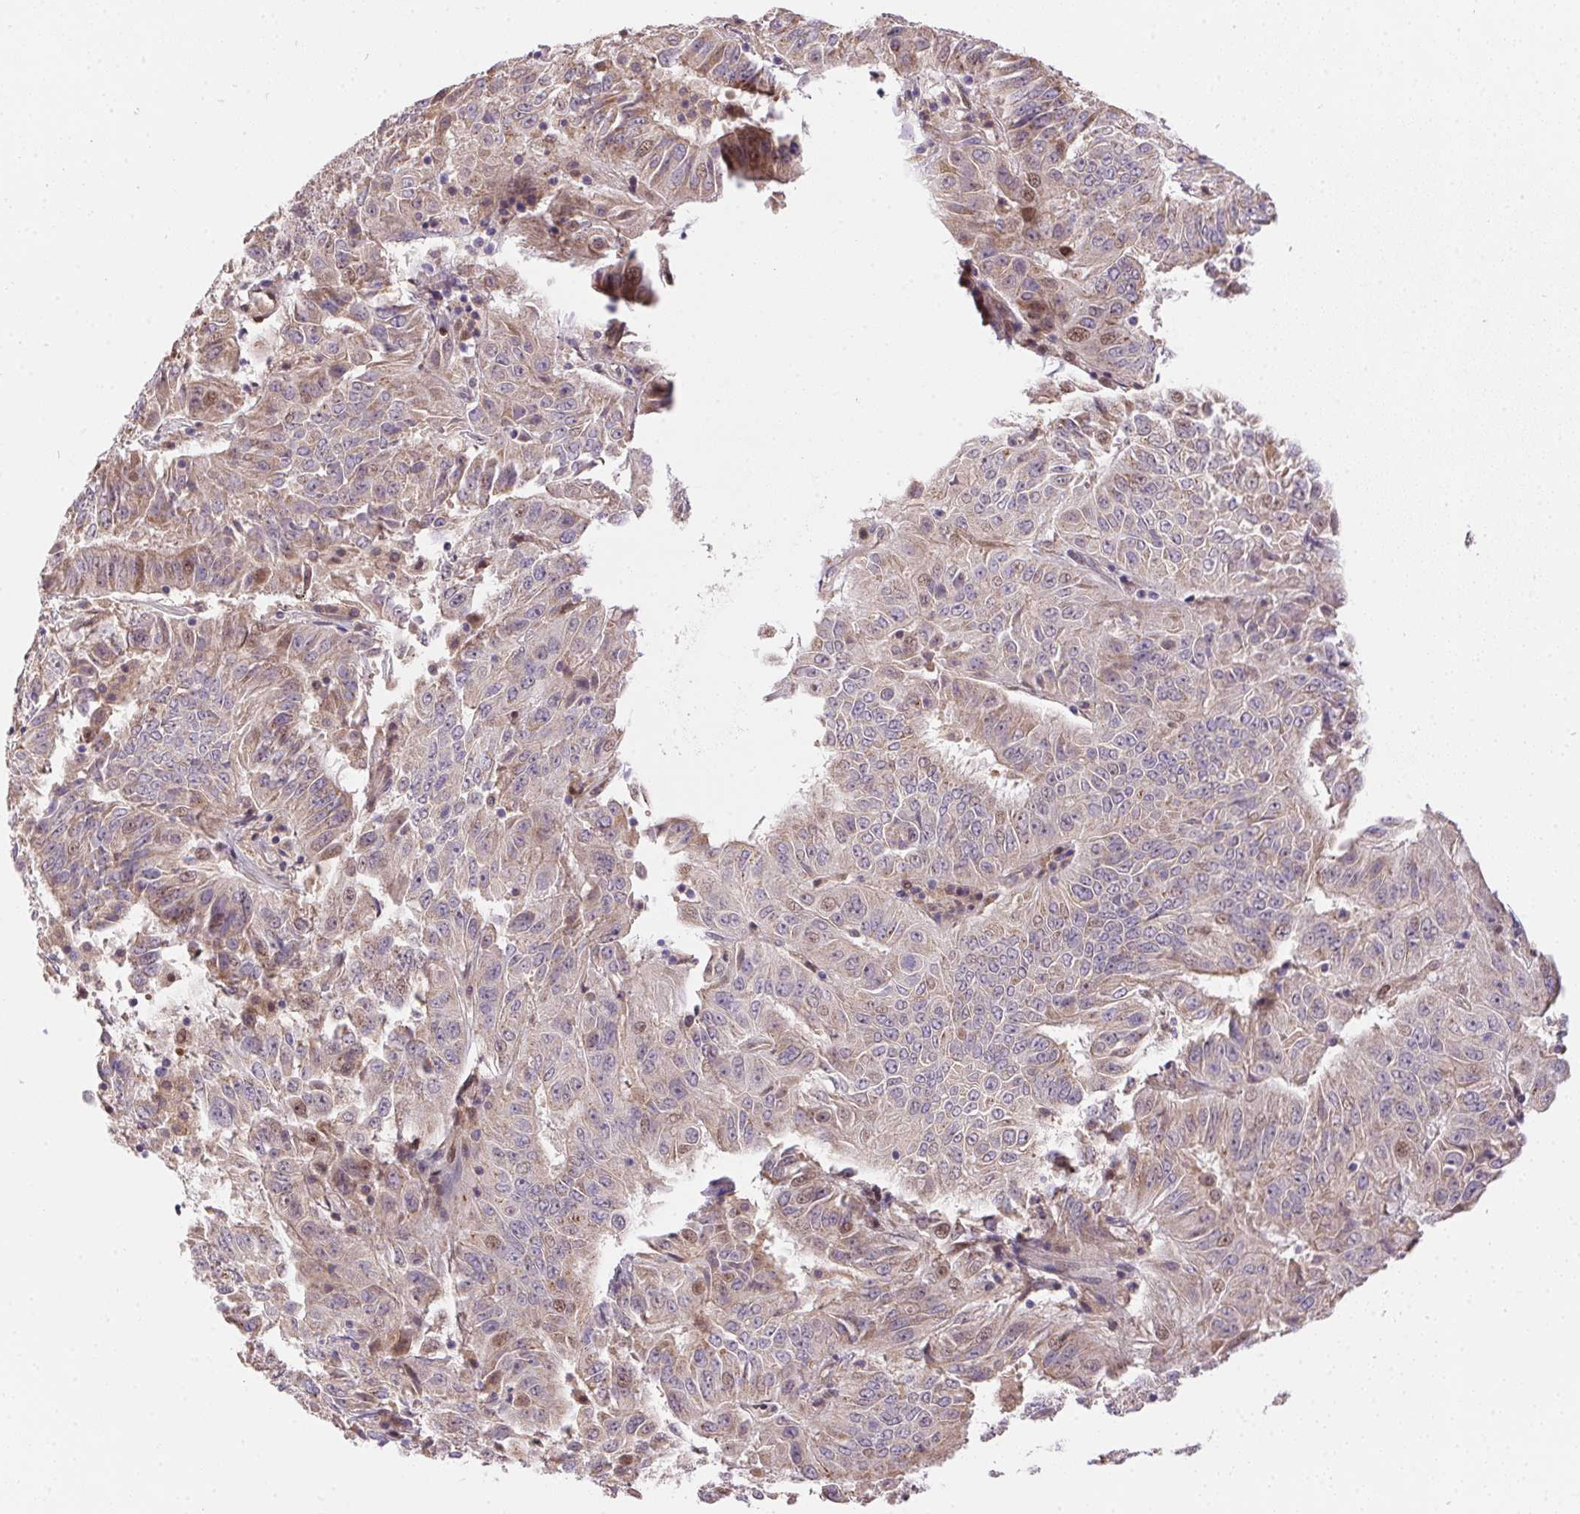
{"staining": {"intensity": "moderate", "quantity": "<25%", "location": "nuclear"}, "tissue": "pancreatic cancer", "cell_type": "Tumor cells", "image_type": "cancer", "snomed": [{"axis": "morphology", "description": "Adenocarcinoma, NOS"}, {"axis": "topography", "description": "Pancreas"}], "caption": "A photomicrograph of human adenocarcinoma (pancreatic) stained for a protein displays moderate nuclear brown staining in tumor cells.", "gene": "NUDT16", "patient": {"sex": "male", "age": 63}}